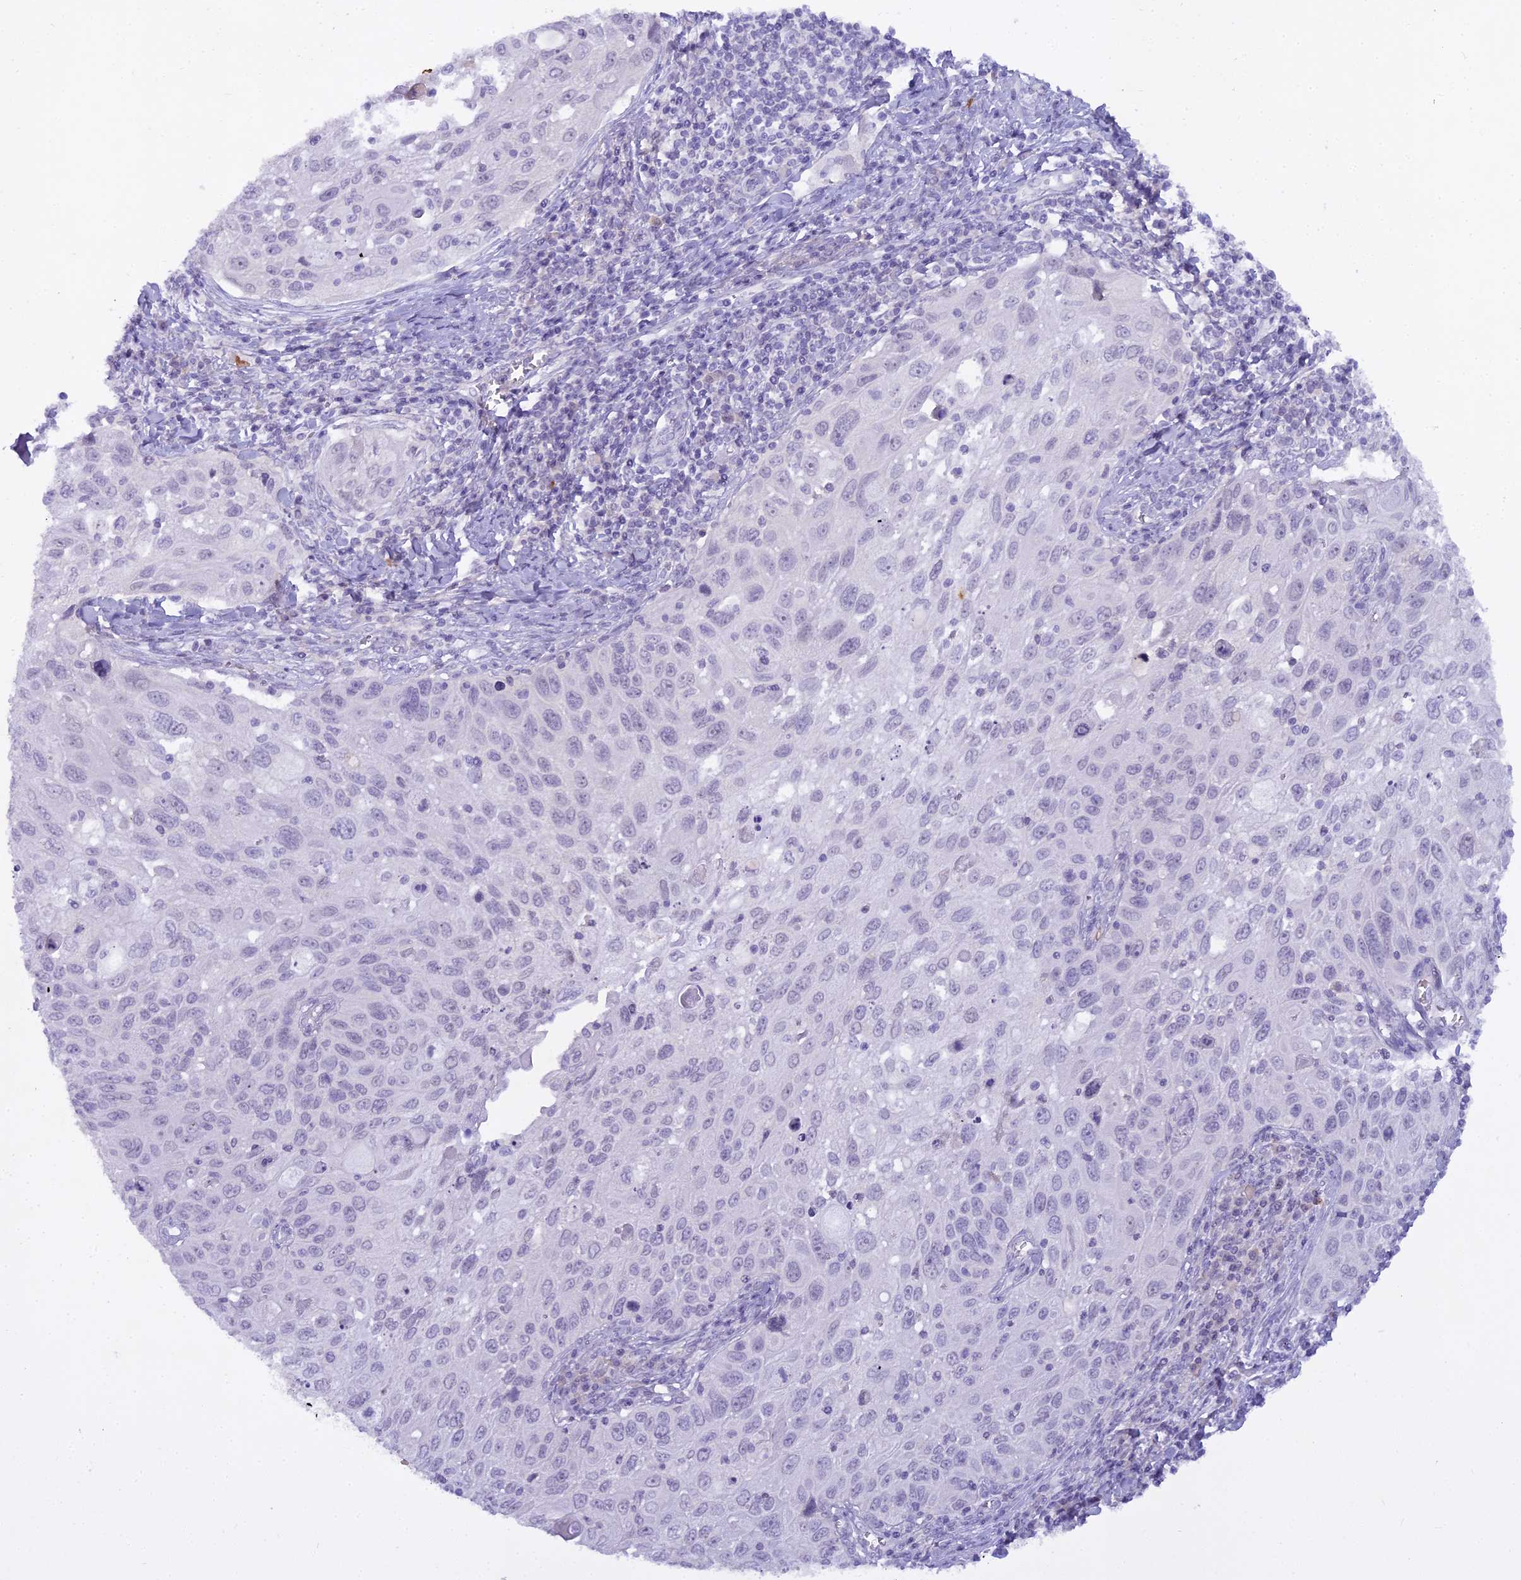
{"staining": {"intensity": "negative", "quantity": "none", "location": "none"}, "tissue": "cervical cancer", "cell_type": "Tumor cells", "image_type": "cancer", "snomed": [{"axis": "morphology", "description": "Squamous cell carcinoma, NOS"}, {"axis": "topography", "description": "Cervix"}], "caption": "A high-resolution photomicrograph shows immunohistochemistry staining of squamous cell carcinoma (cervical), which demonstrates no significant staining in tumor cells. (Stains: DAB (3,3'-diaminobenzidine) immunohistochemistry (IHC) with hematoxylin counter stain, Microscopy: brightfield microscopy at high magnification).", "gene": "OSTN", "patient": {"sex": "female", "age": 70}}